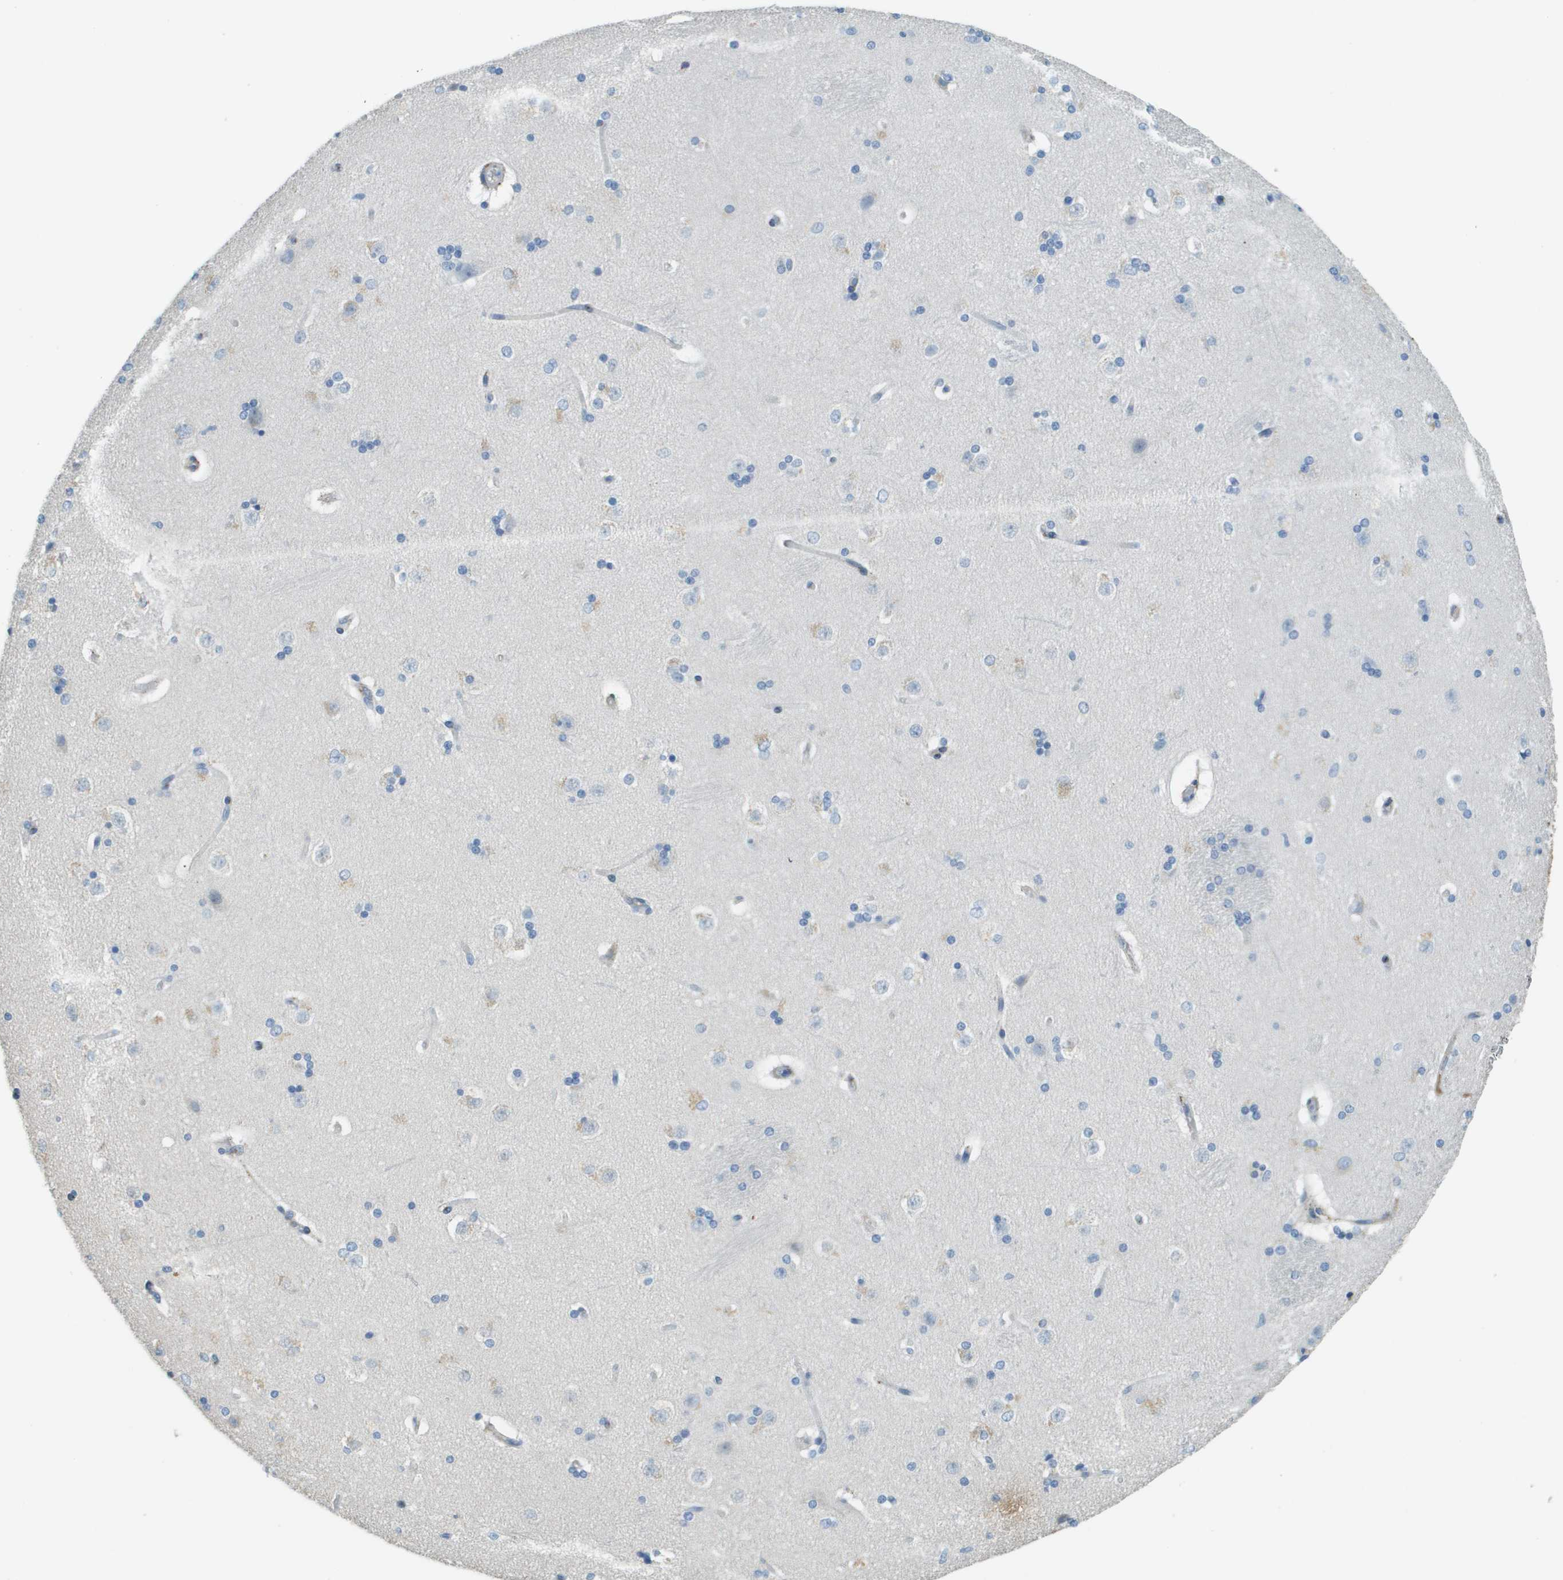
{"staining": {"intensity": "negative", "quantity": "none", "location": "none"}, "tissue": "caudate", "cell_type": "Glial cells", "image_type": "normal", "snomed": [{"axis": "morphology", "description": "Normal tissue, NOS"}, {"axis": "topography", "description": "Lateral ventricle wall"}], "caption": "Caudate stained for a protein using immunohistochemistry (IHC) shows no staining glial cells.", "gene": "DCN", "patient": {"sex": "female", "age": 19}}